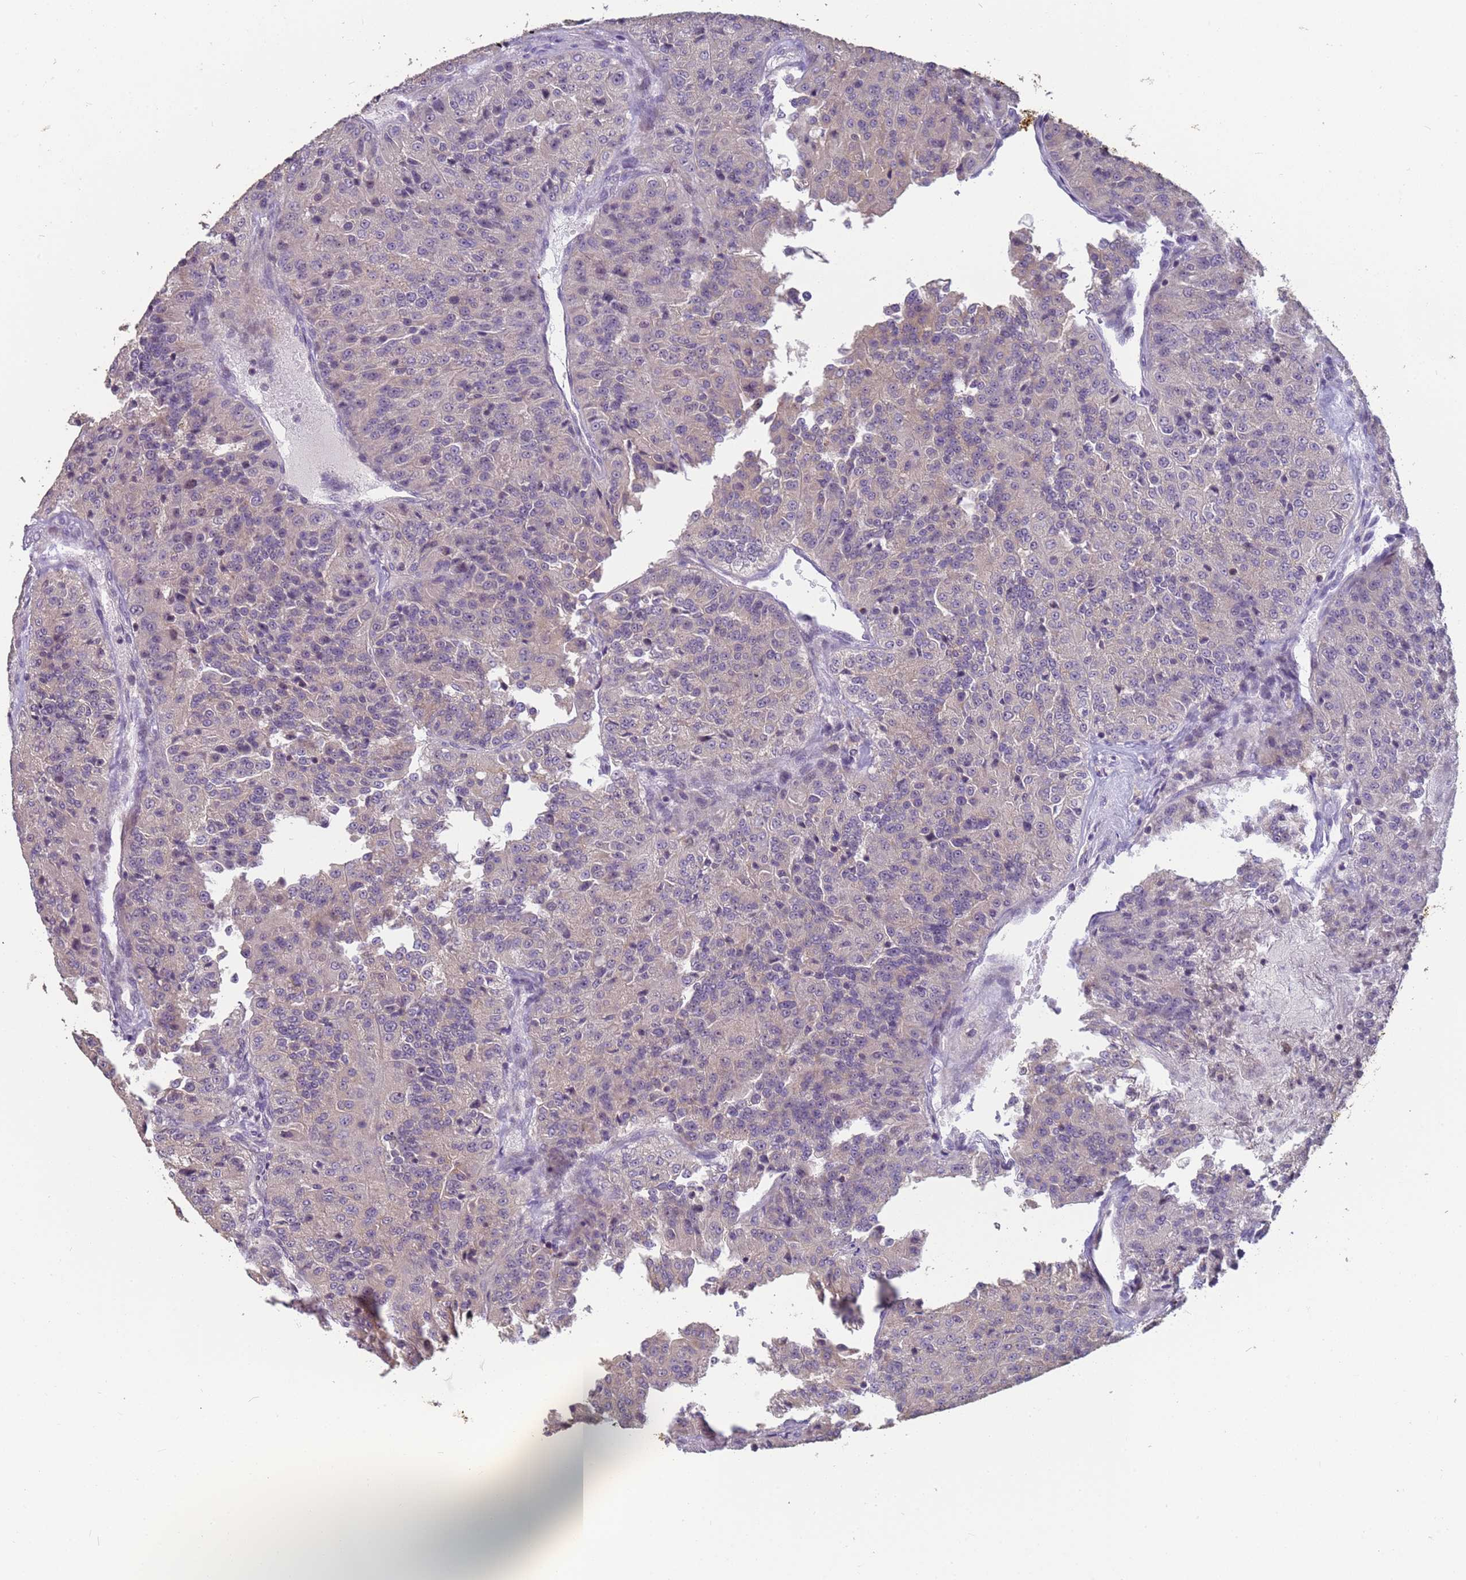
{"staining": {"intensity": "negative", "quantity": "none", "location": "none"}, "tissue": "renal cancer", "cell_type": "Tumor cells", "image_type": "cancer", "snomed": [{"axis": "morphology", "description": "Adenocarcinoma, NOS"}, {"axis": "topography", "description": "Kidney"}], "caption": "Tumor cells are negative for protein expression in human renal cancer. (DAB immunohistochemistry with hematoxylin counter stain).", "gene": "VWA3A", "patient": {"sex": "female", "age": 63}}